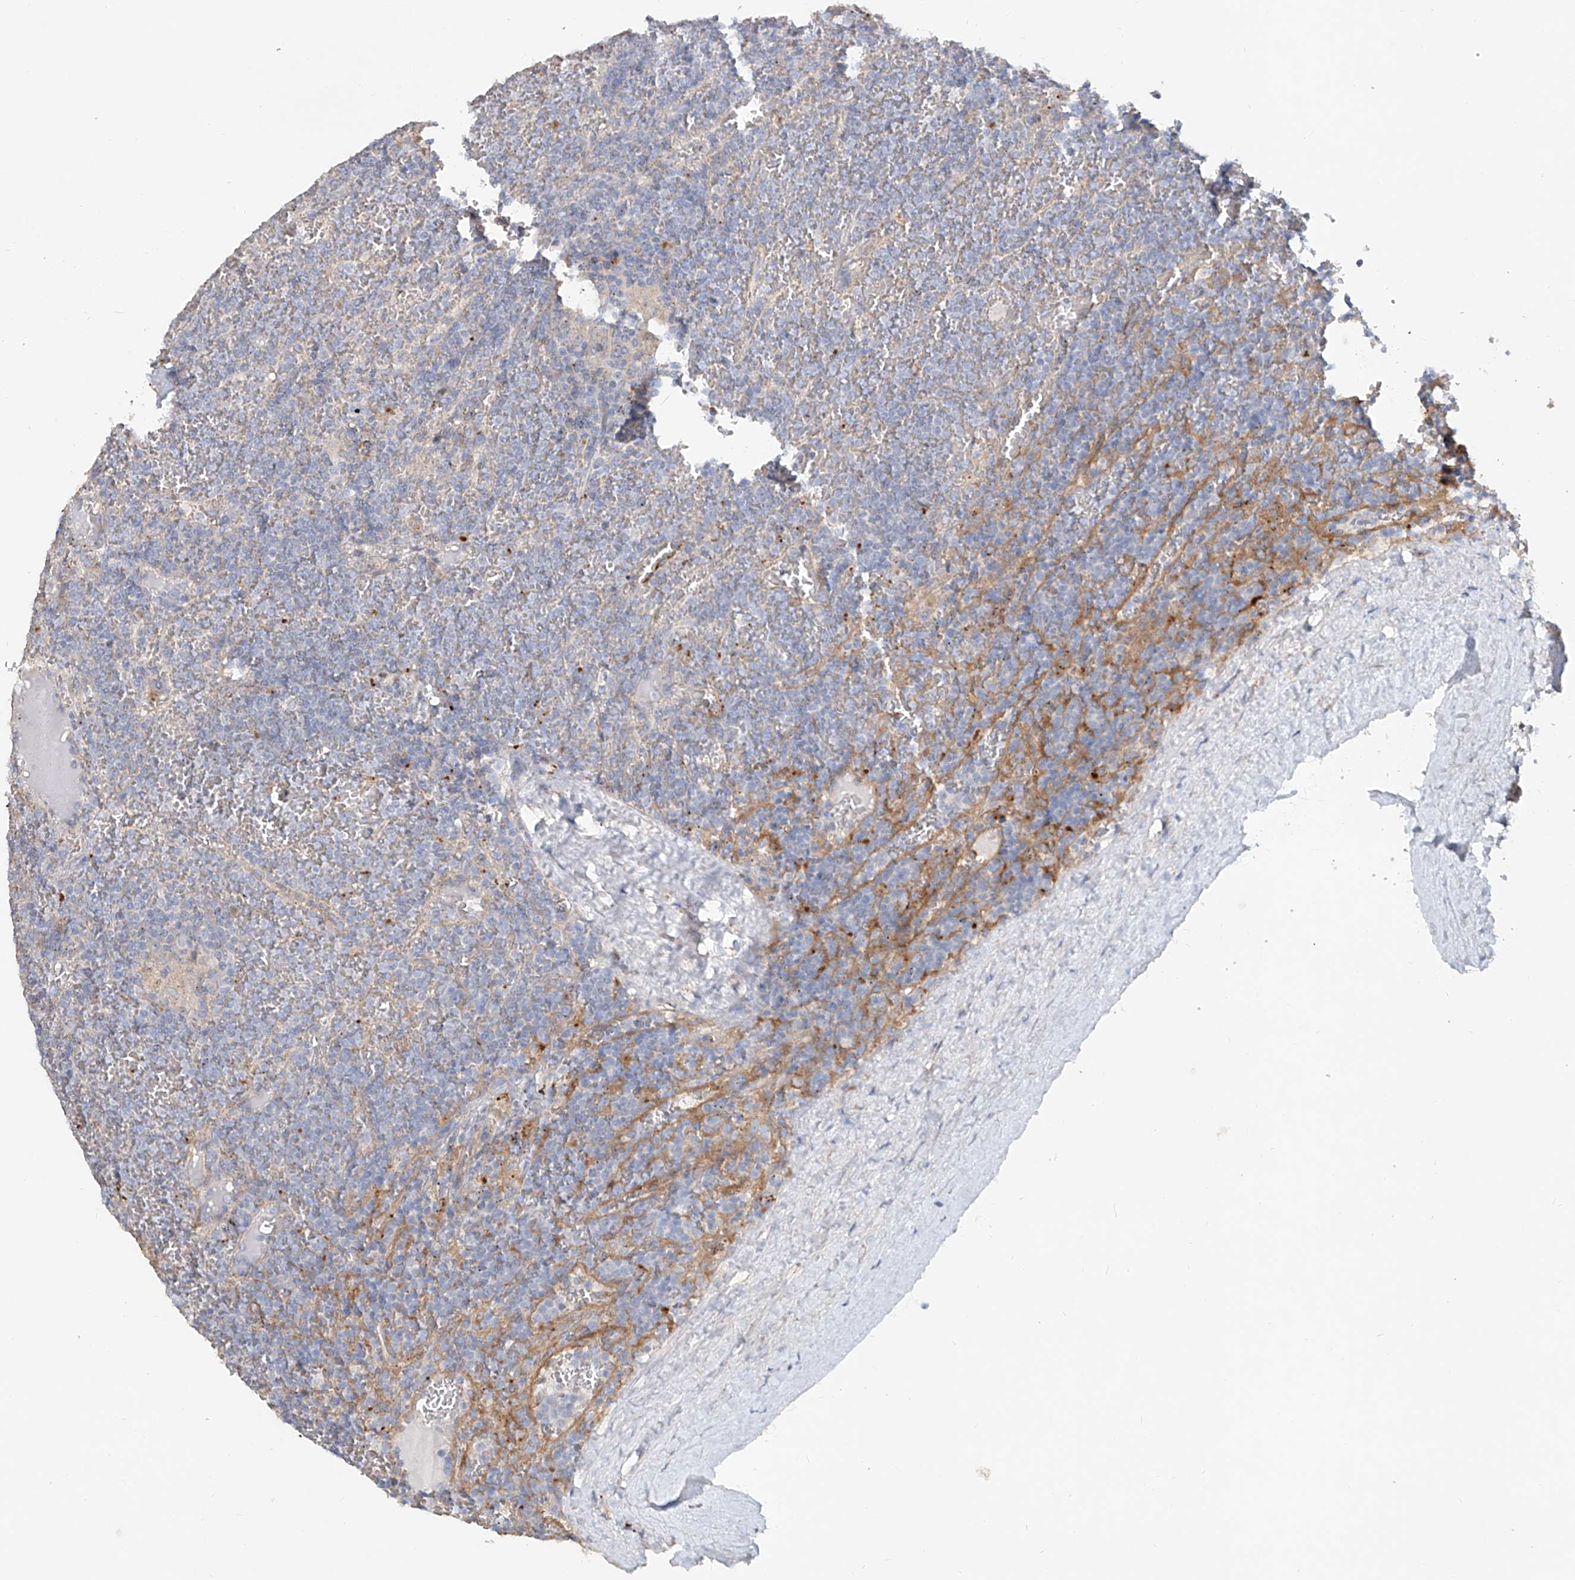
{"staining": {"intensity": "negative", "quantity": "none", "location": "none"}, "tissue": "lymphoma", "cell_type": "Tumor cells", "image_type": "cancer", "snomed": [{"axis": "morphology", "description": "Malignant lymphoma, non-Hodgkin's type, Low grade"}, {"axis": "topography", "description": "Spleen"}], "caption": "IHC histopathology image of neoplastic tissue: human malignant lymphoma, non-Hodgkin's type (low-grade) stained with DAB (3,3'-diaminobenzidine) demonstrates no significant protein staining in tumor cells.", "gene": "TRIM47", "patient": {"sex": "female", "age": 19}}